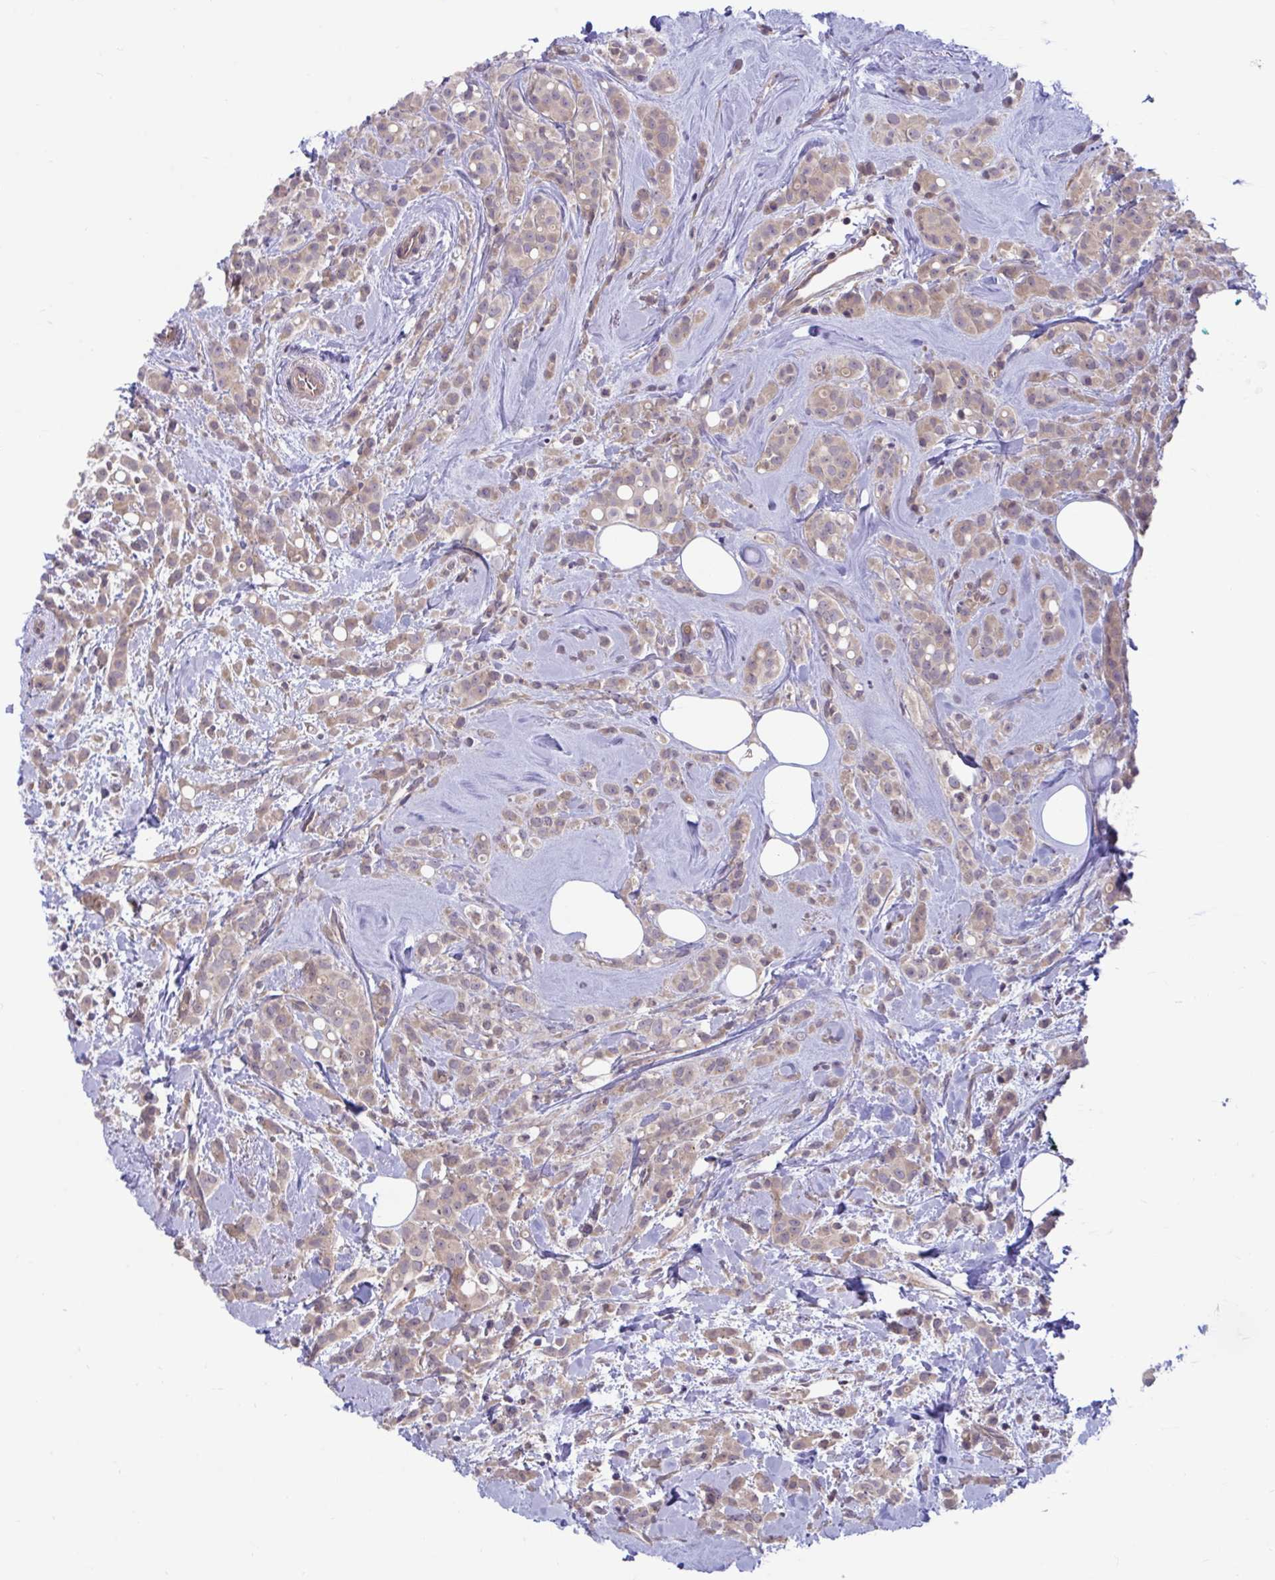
{"staining": {"intensity": "moderate", "quantity": "25%-75%", "location": "cytoplasmic/membranous"}, "tissue": "breast cancer", "cell_type": "Tumor cells", "image_type": "cancer", "snomed": [{"axis": "morphology", "description": "Lobular carcinoma"}, {"axis": "topography", "description": "Breast"}], "caption": "An image of human breast cancer stained for a protein exhibits moderate cytoplasmic/membranous brown staining in tumor cells.", "gene": "IST1", "patient": {"sex": "female", "age": 68}}